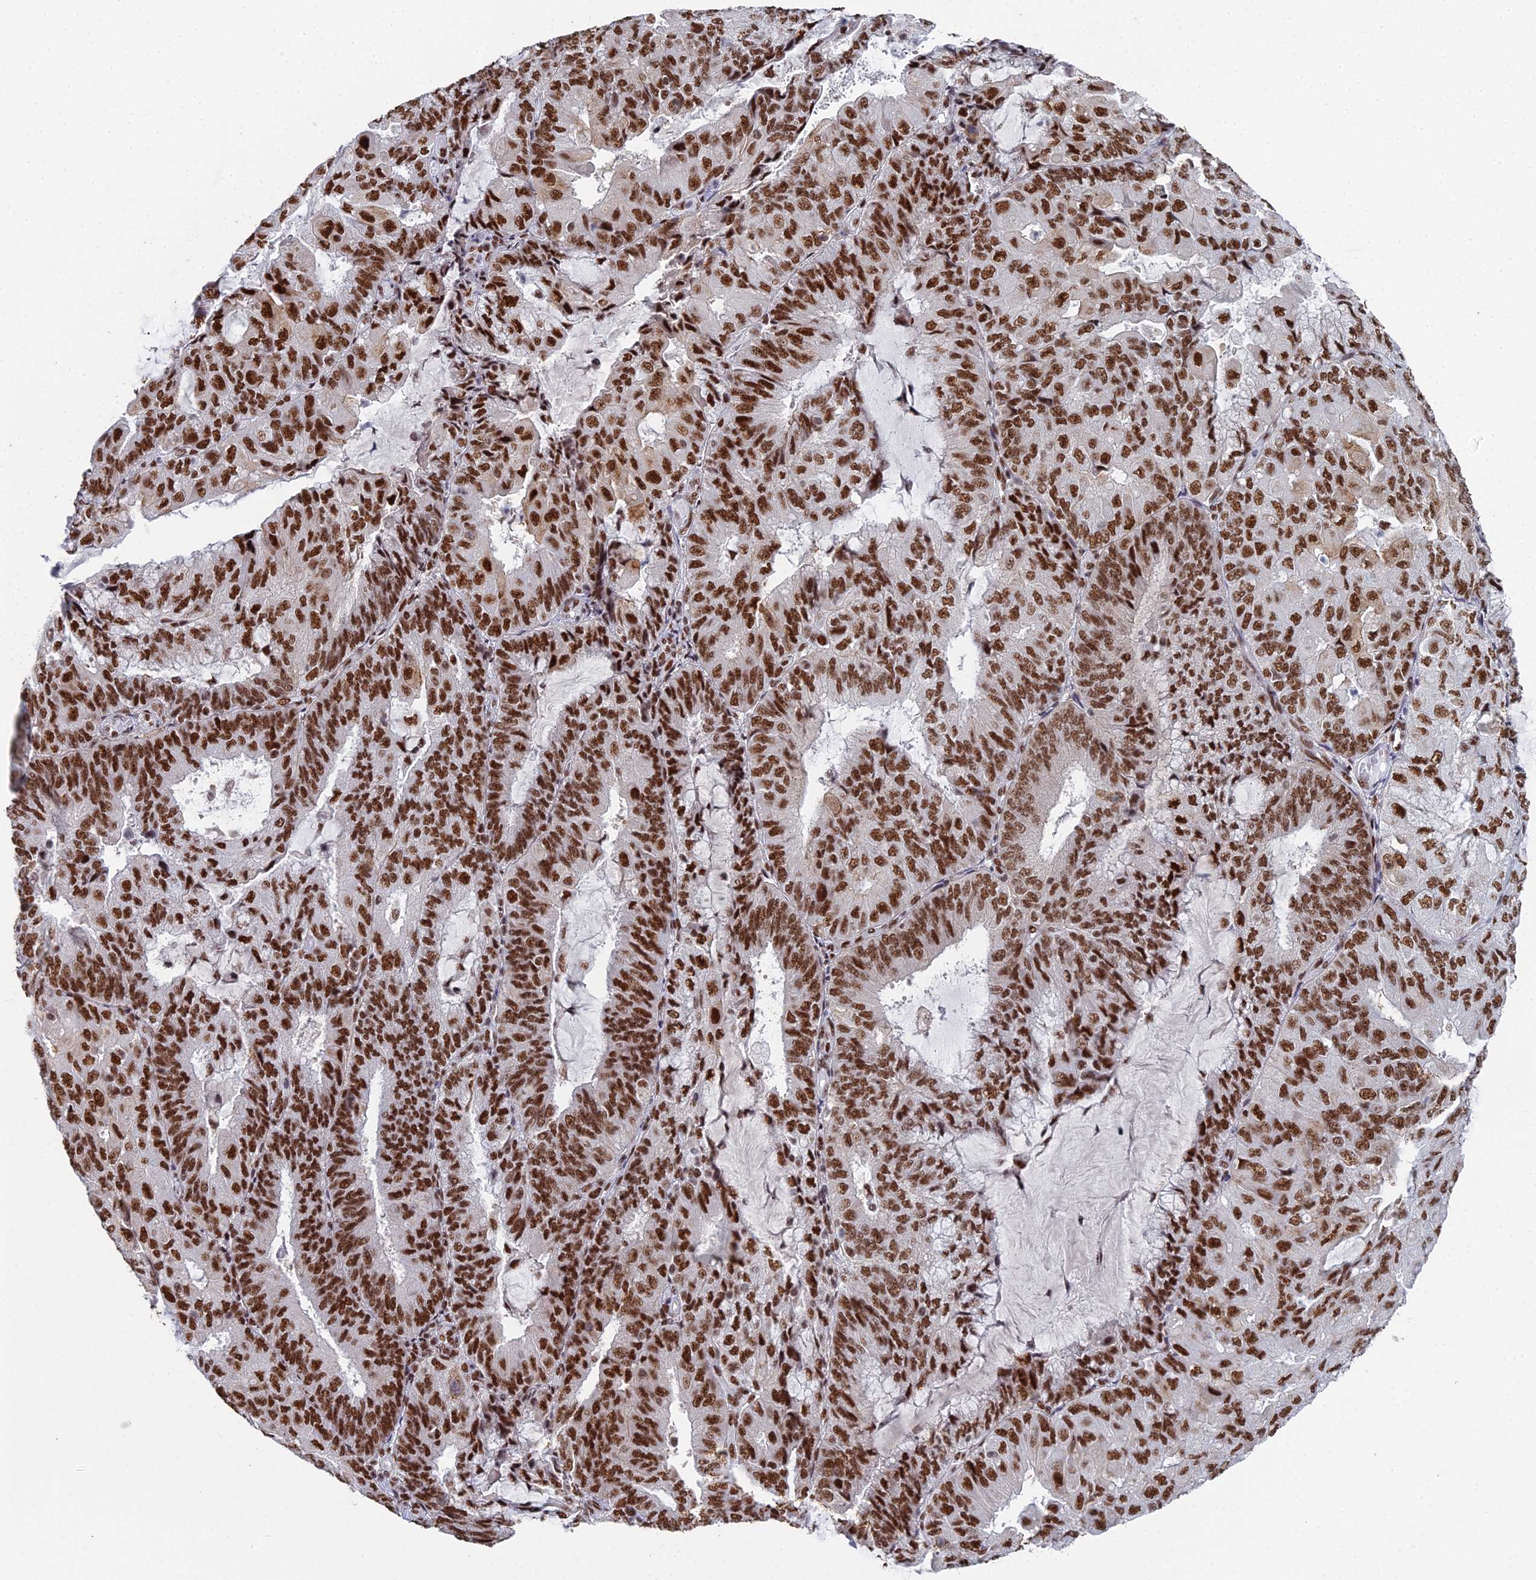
{"staining": {"intensity": "strong", "quantity": ">75%", "location": "nuclear"}, "tissue": "endometrial cancer", "cell_type": "Tumor cells", "image_type": "cancer", "snomed": [{"axis": "morphology", "description": "Adenocarcinoma, NOS"}, {"axis": "topography", "description": "Endometrium"}], "caption": "Protein expression analysis of endometrial adenocarcinoma demonstrates strong nuclear expression in about >75% of tumor cells.", "gene": "SF3B3", "patient": {"sex": "female", "age": 81}}